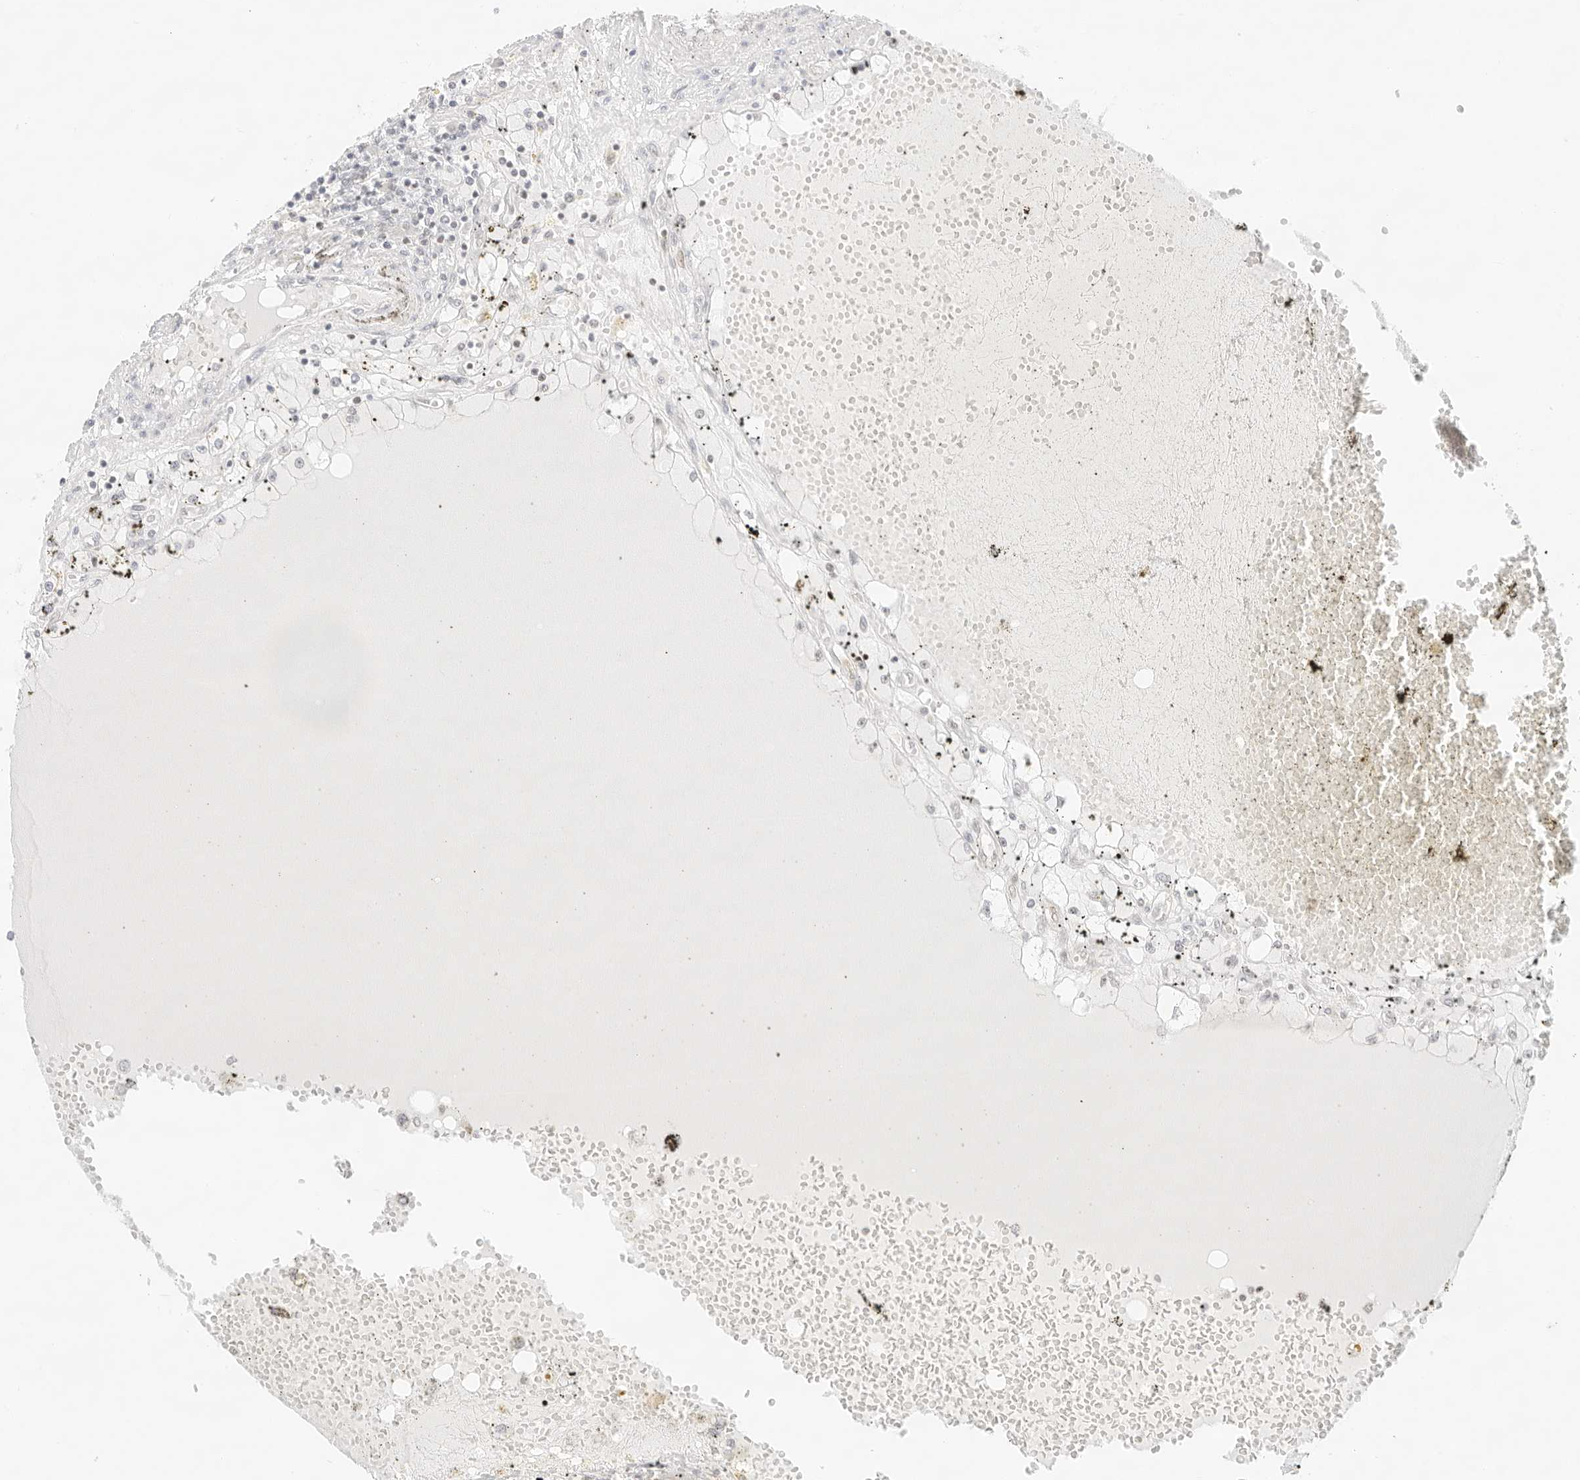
{"staining": {"intensity": "negative", "quantity": "none", "location": "none"}, "tissue": "renal cancer", "cell_type": "Tumor cells", "image_type": "cancer", "snomed": [{"axis": "morphology", "description": "Adenocarcinoma, NOS"}, {"axis": "topography", "description": "Kidney"}], "caption": "High power microscopy photomicrograph of an immunohistochemistry (IHC) image of renal adenocarcinoma, revealing no significant staining in tumor cells.", "gene": "GNAS", "patient": {"sex": "male", "age": 56}}